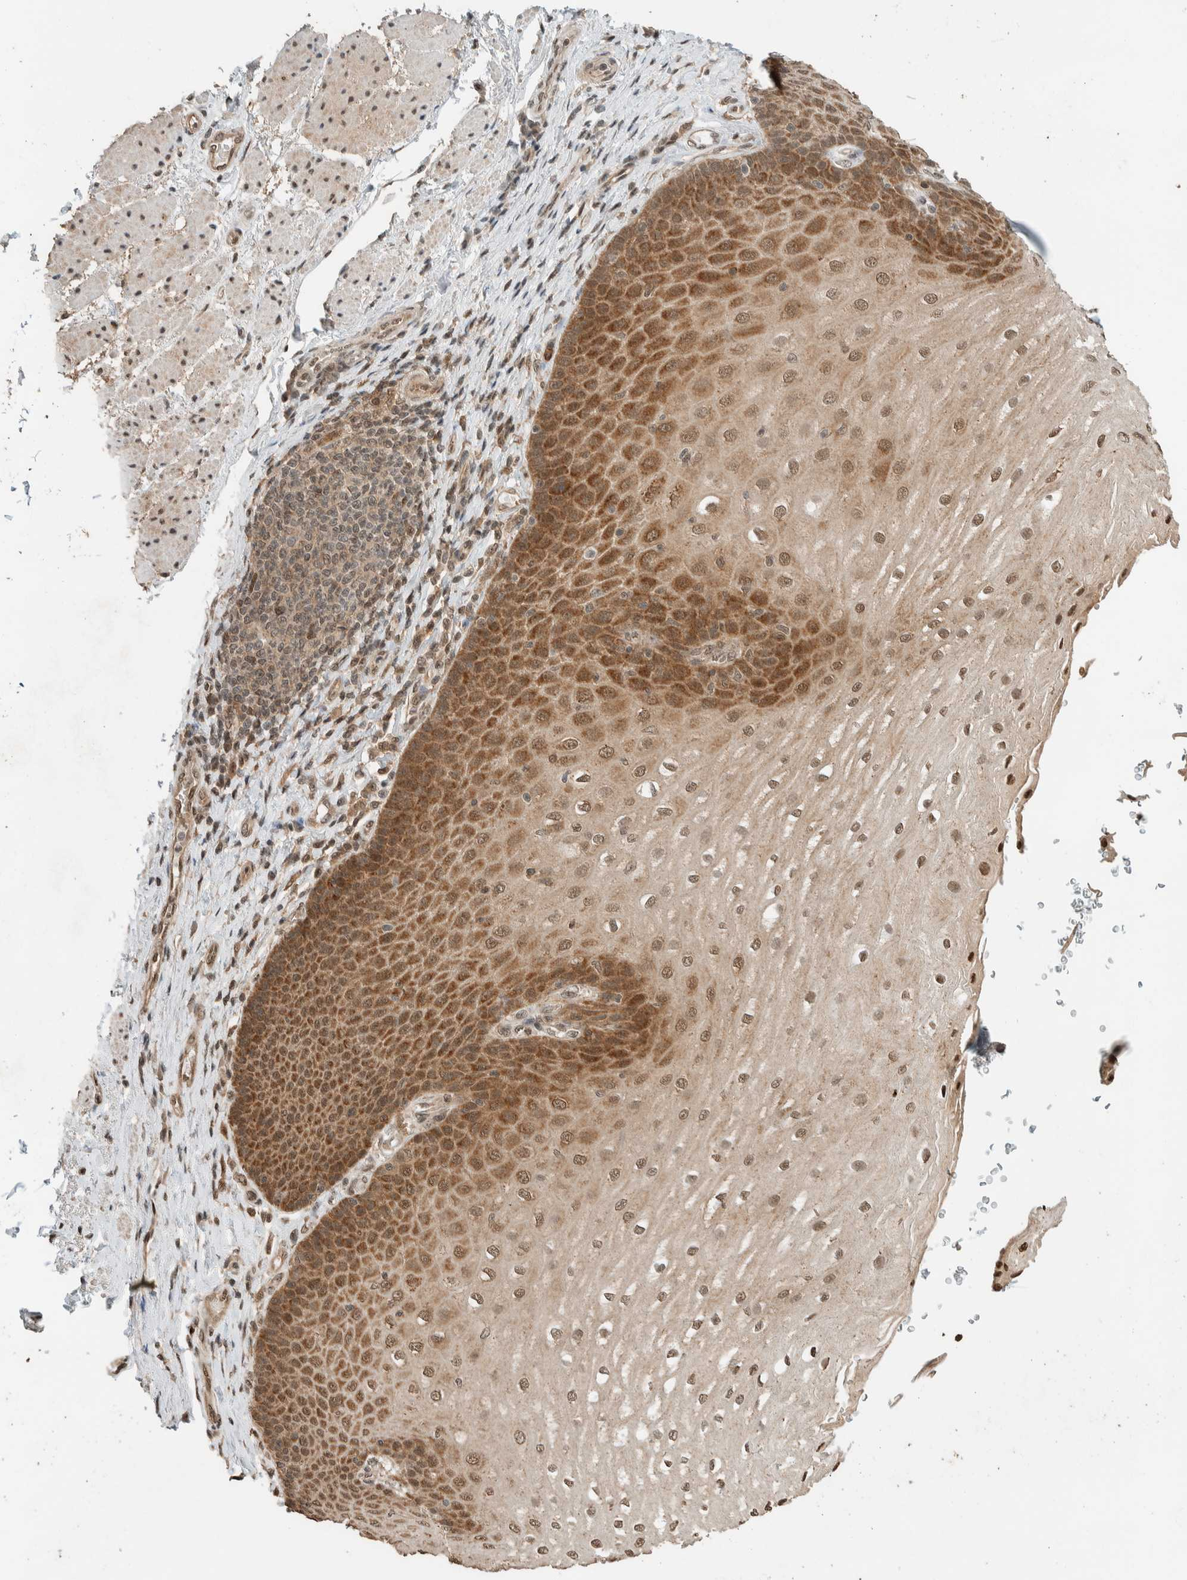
{"staining": {"intensity": "strong", "quantity": ">75%", "location": "cytoplasmic/membranous,nuclear"}, "tissue": "esophagus", "cell_type": "Squamous epithelial cells", "image_type": "normal", "snomed": [{"axis": "morphology", "description": "Normal tissue, NOS"}, {"axis": "topography", "description": "Esophagus"}], "caption": "Human esophagus stained with a brown dye exhibits strong cytoplasmic/membranous,nuclear positive staining in approximately >75% of squamous epithelial cells.", "gene": "ZBTB2", "patient": {"sex": "male", "age": 54}}